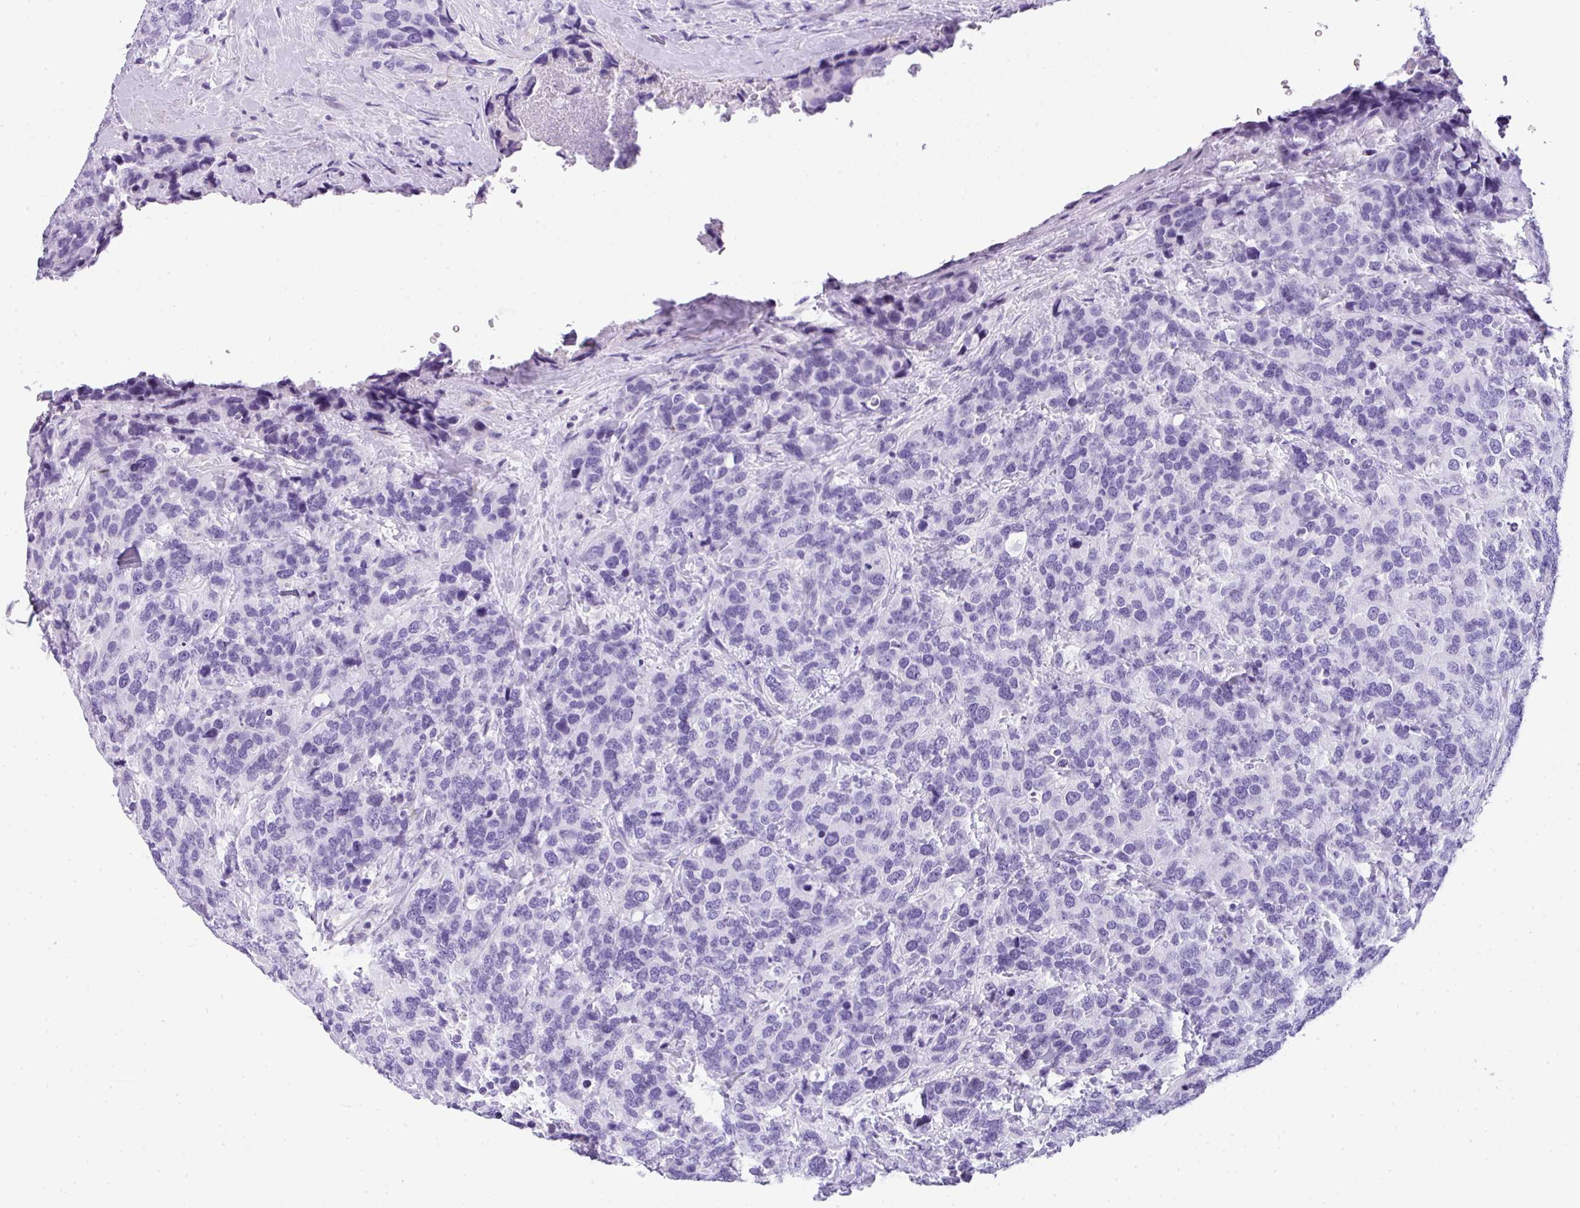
{"staining": {"intensity": "negative", "quantity": "none", "location": "none"}, "tissue": "breast cancer", "cell_type": "Tumor cells", "image_type": "cancer", "snomed": [{"axis": "morphology", "description": "Lobular carcinoma"}, {"axis": "topography", "description": "Breast"}], "caption": "An image of human lobular carcinoma (breast) is negative for staining in tumor cells.", "gene": "MUC21", "patient": {"sex": "female", "age": 59}}